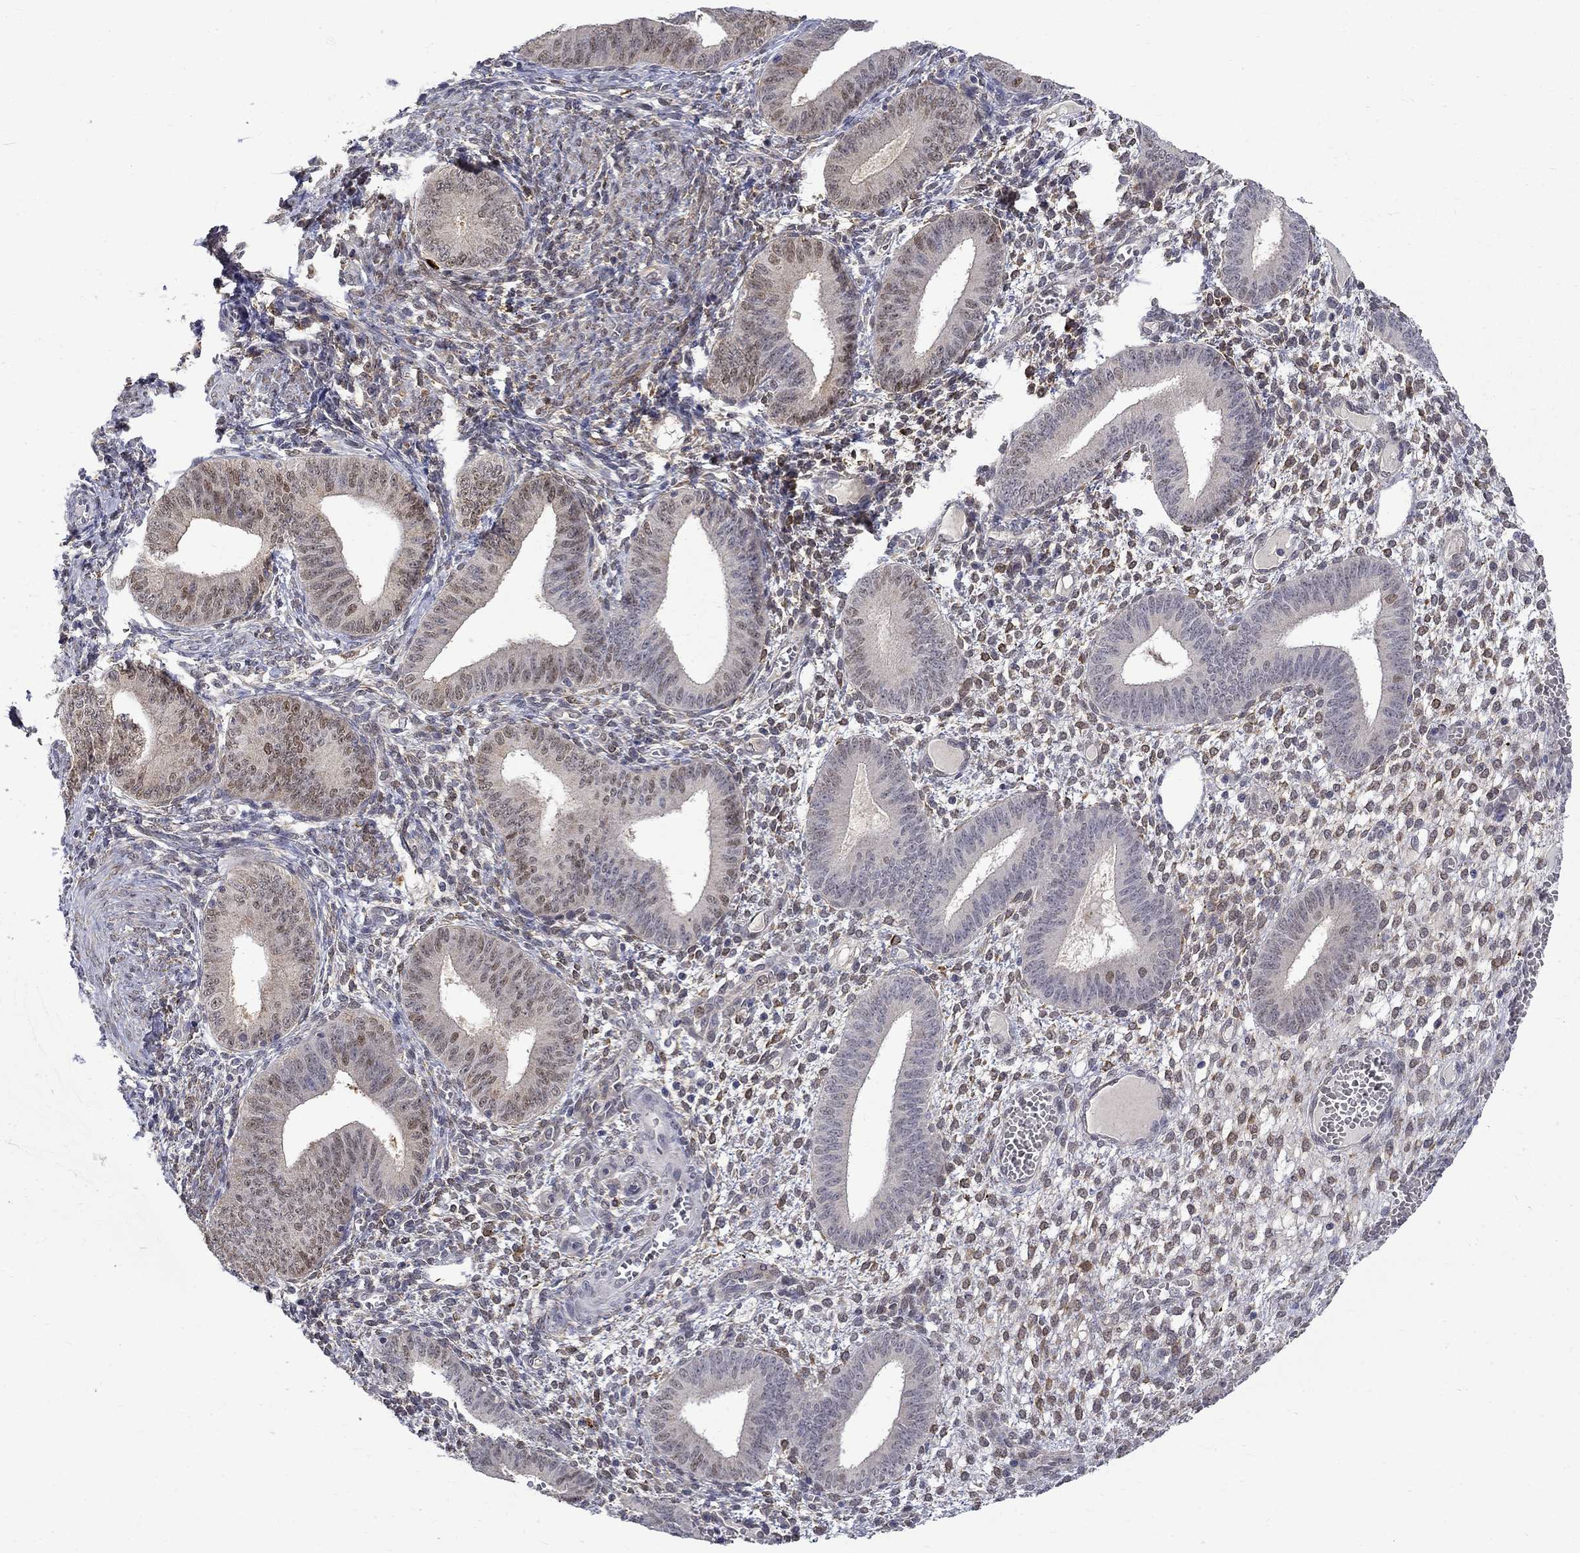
{"staining": {"intensity": "moderate", "quantity": "<25%", "location": "cytoplasmic/membranous"}, "tissue": "endometrium", "cell_type": "Cells in endometrial stroma", "image_type": "normal", "snomed": [{"axis": "morphology", "description": "Normal tissue, NOS"}, {"axis": "topography", "description": "Endometrium"}], "caption": "A low amount of moderate cytoplasmic/membranous positivity is appreciated in about <25% of cells in endometrial stroma in unremarkable endometrium. (DAB IHC with brightfield microscopy, high magnification).", "gene": "PCBP2", "patient": {"sex": "female", "age": 42}}